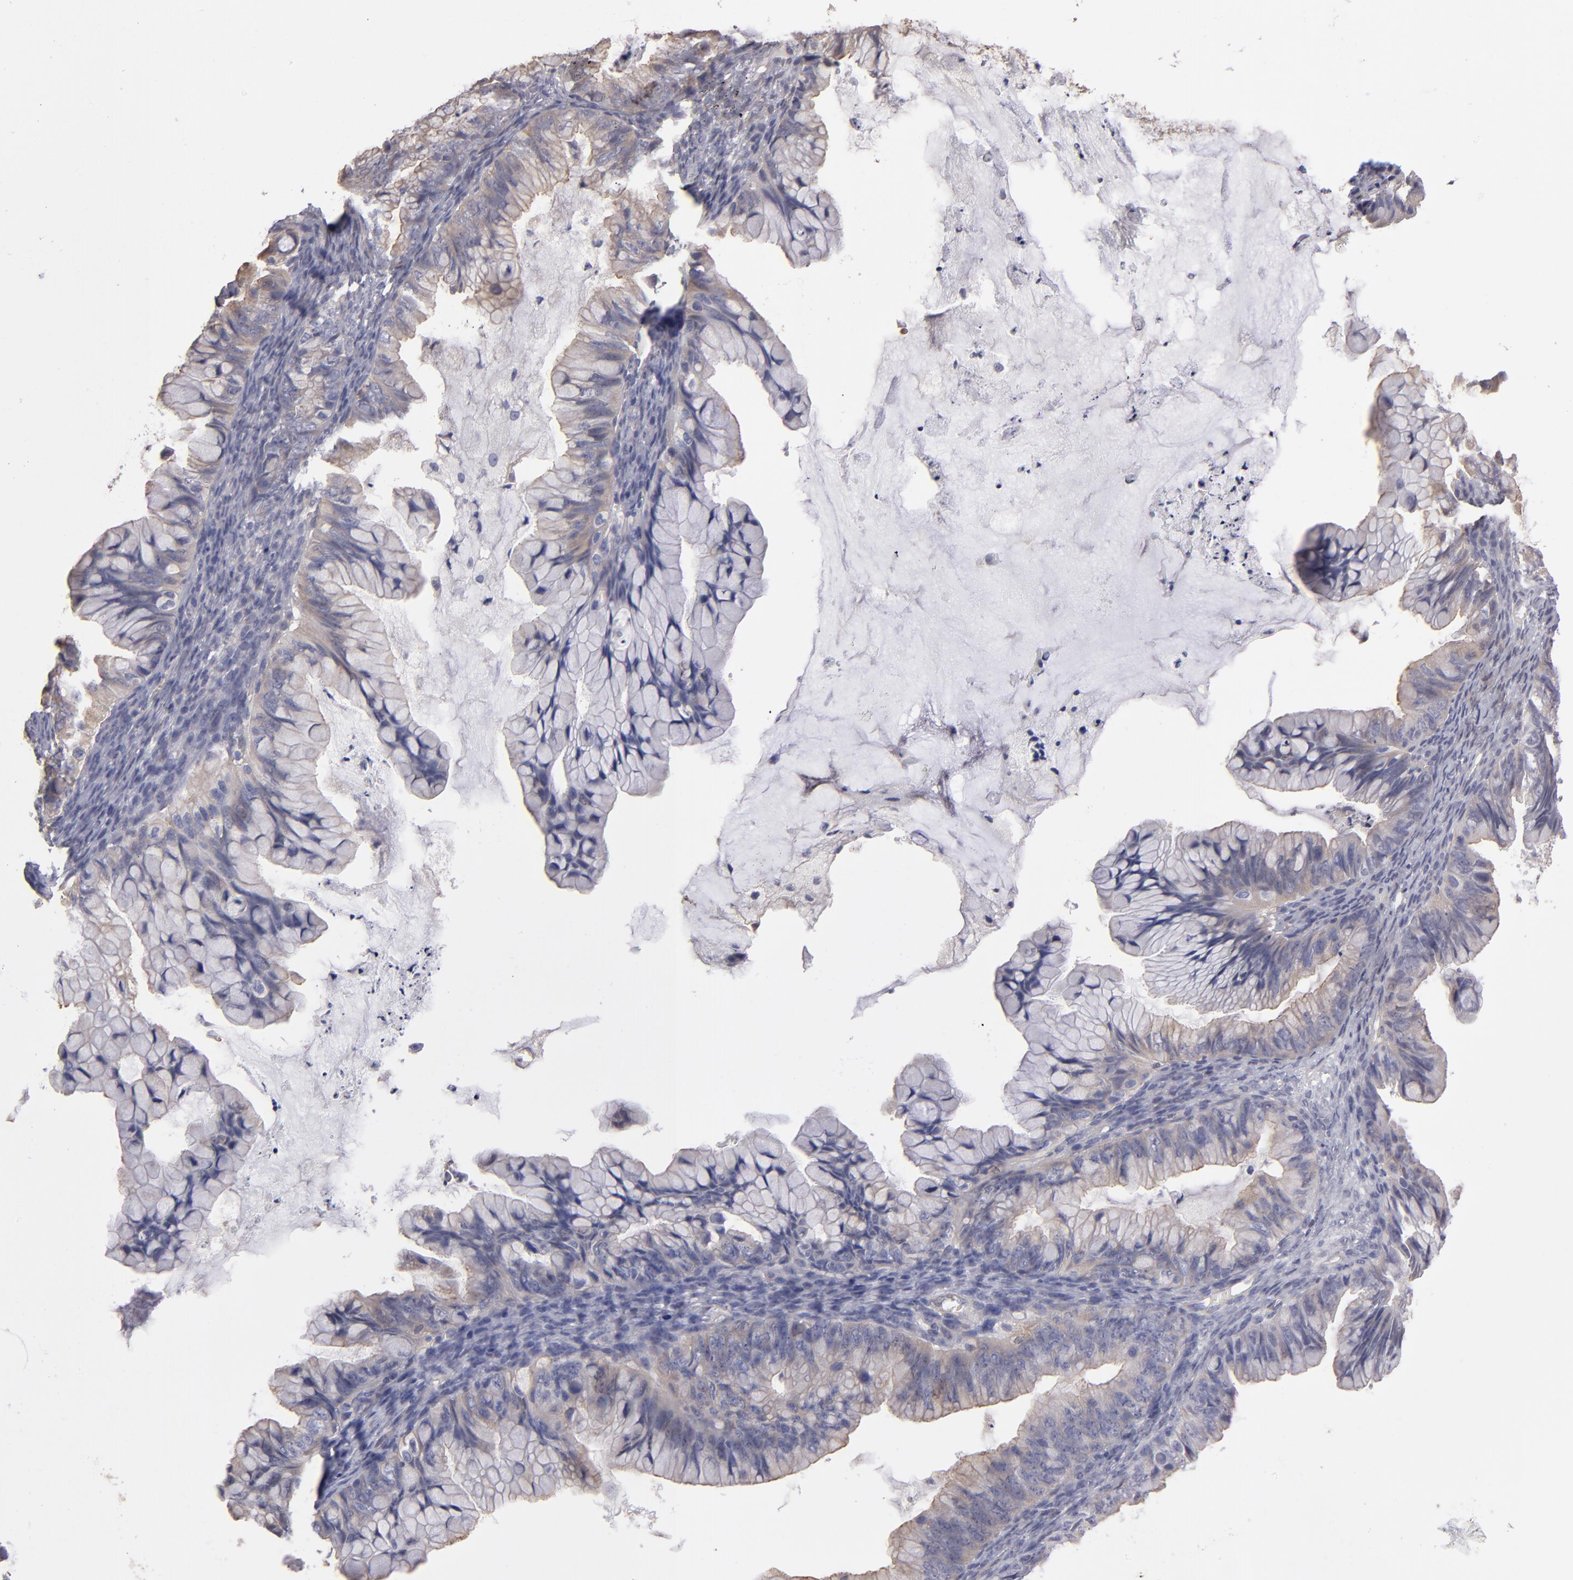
{"staining": {"intensity": "weak", "quantity": ">75%", "location": "cytoplasmic/membranous"}, "tissue": "ovarian cancer", "cell_type": "Tumor cells", "image_type": "cancer", "snomed": [{"axis": "morphology", "description": "Cystadenocarcinoma, mucinous, NOS"}, {"axis": "topography", "description": "Ovary"}], "caption": "Ovarian mucinous cystadenocarcinoma stained with IHC shows weak cytoplasmic/membranous expression in about >75% of tumor cells.", "gene": "NDRG2", "patient": {"sex": "female", "age": 36}}